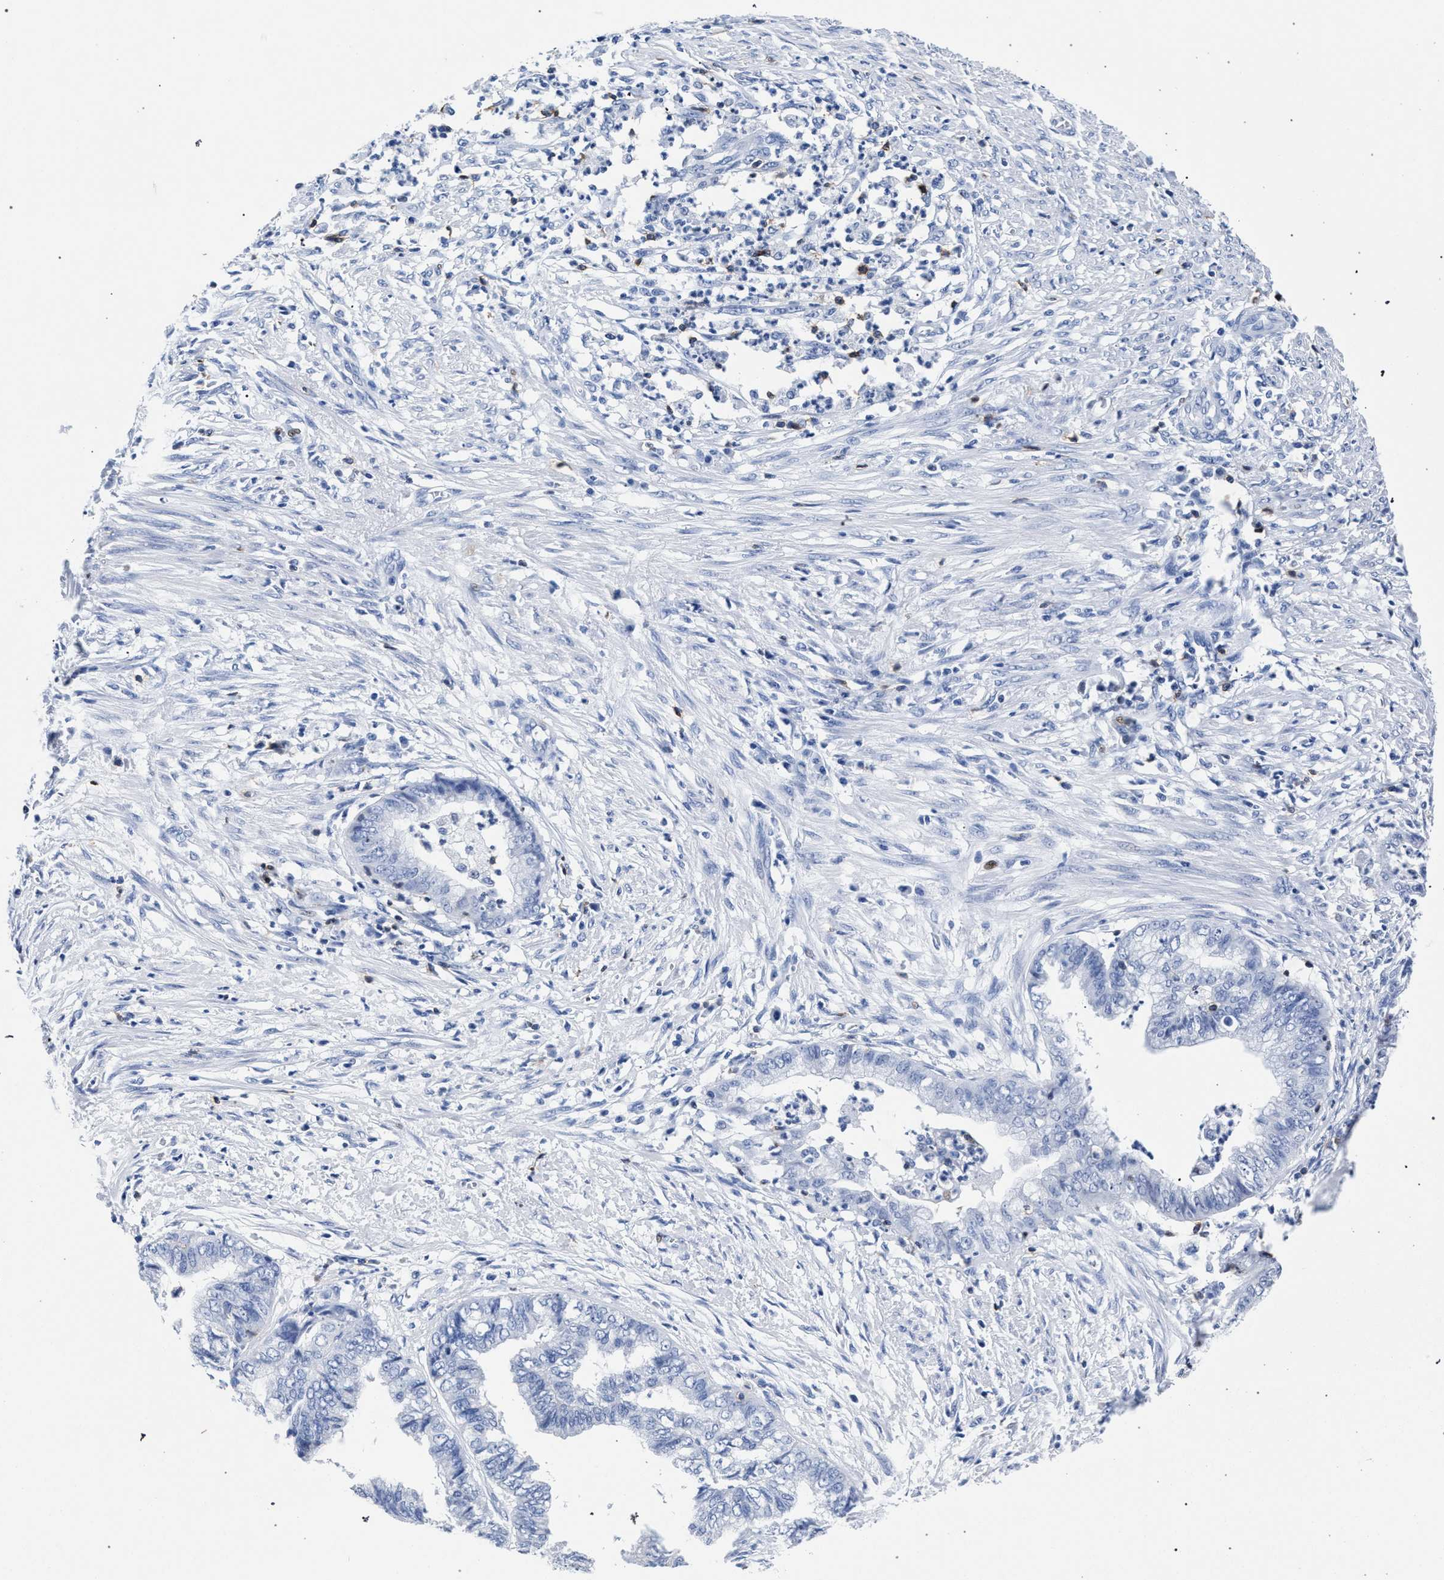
{"staining": {"intensity": "negative", "quantity": "none", "location": "none"}, "tissue": "endometrial cancer", "cell_type": "Tumor cells", "image_type": "cancer", "snomed": [{"axis": "morphology", "description": "Necrosis, NOS"}, {"axis": "morphology", "description": "Adenocarcinoma, NOS"}, {"axis": "topography", "description": "Endometrium"}], "caption": "Tumor cells are negative for protein expression in human endometrial cancer (adenocarcinoma).", "gene": "KLRK1", "patient": {"sex": "female", "age": 79}}